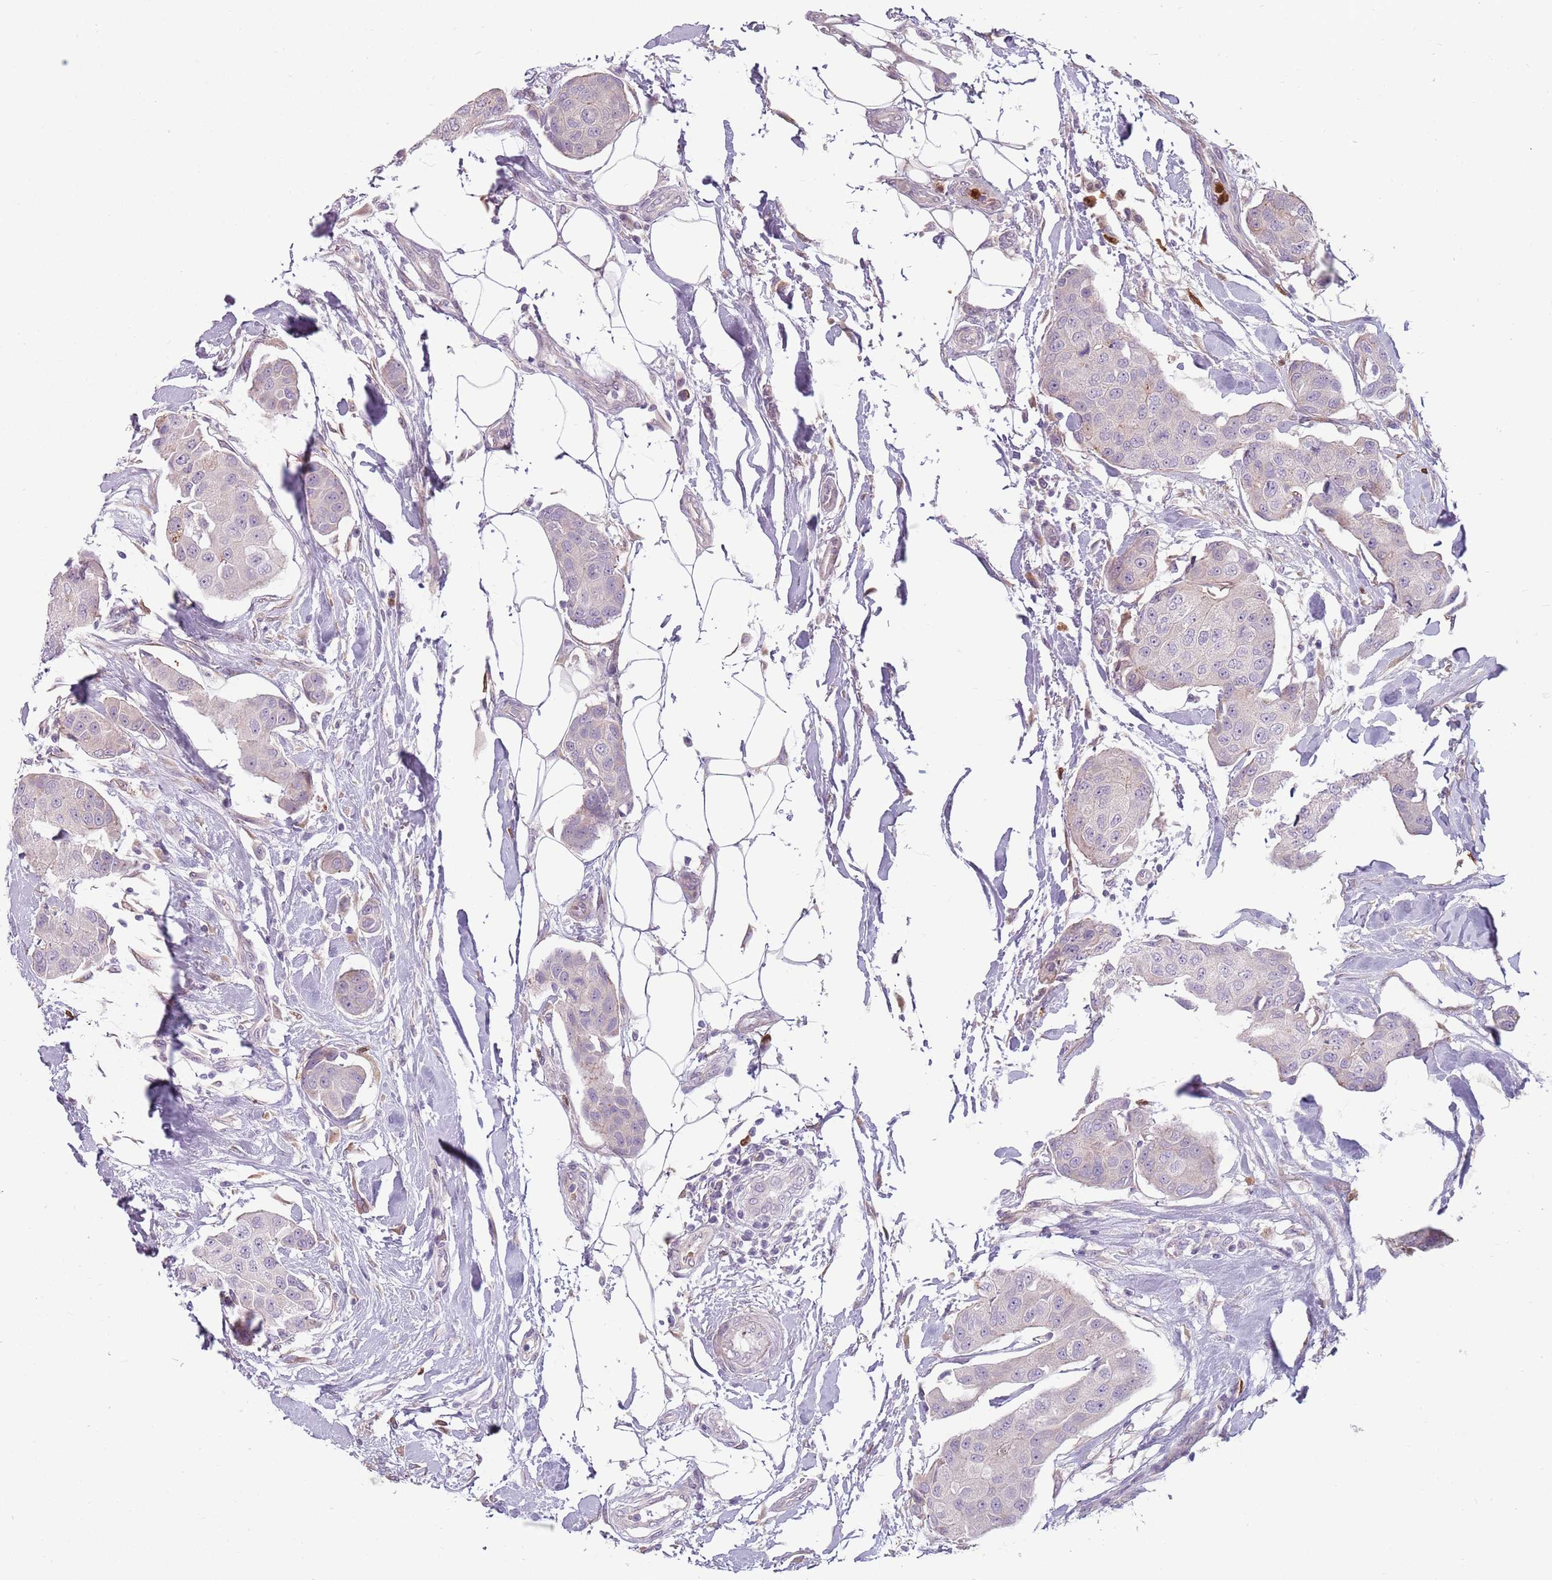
{"staining": {"intensity": "negative", "quantity": "none", "location": "none"}, "tissue": "breast cancer", "cell_type": "Tumor cells", "image_type": "cancer", "snomed": [{"axis": "morphology", "description": "Duct carcinoma"}, {"axis": "topography", "description": "Breast"}, {"axis": "topography", "description": "Lymph node"}], "caption": "High power microscopy photomicrograph of an immunohistochemistry micrograph of breast infiltrating ductal carcinoma, revealing no significant staining in tumor cells.", "gene": "SPAG4", "patient": {"sex": "female", "age": 80}}